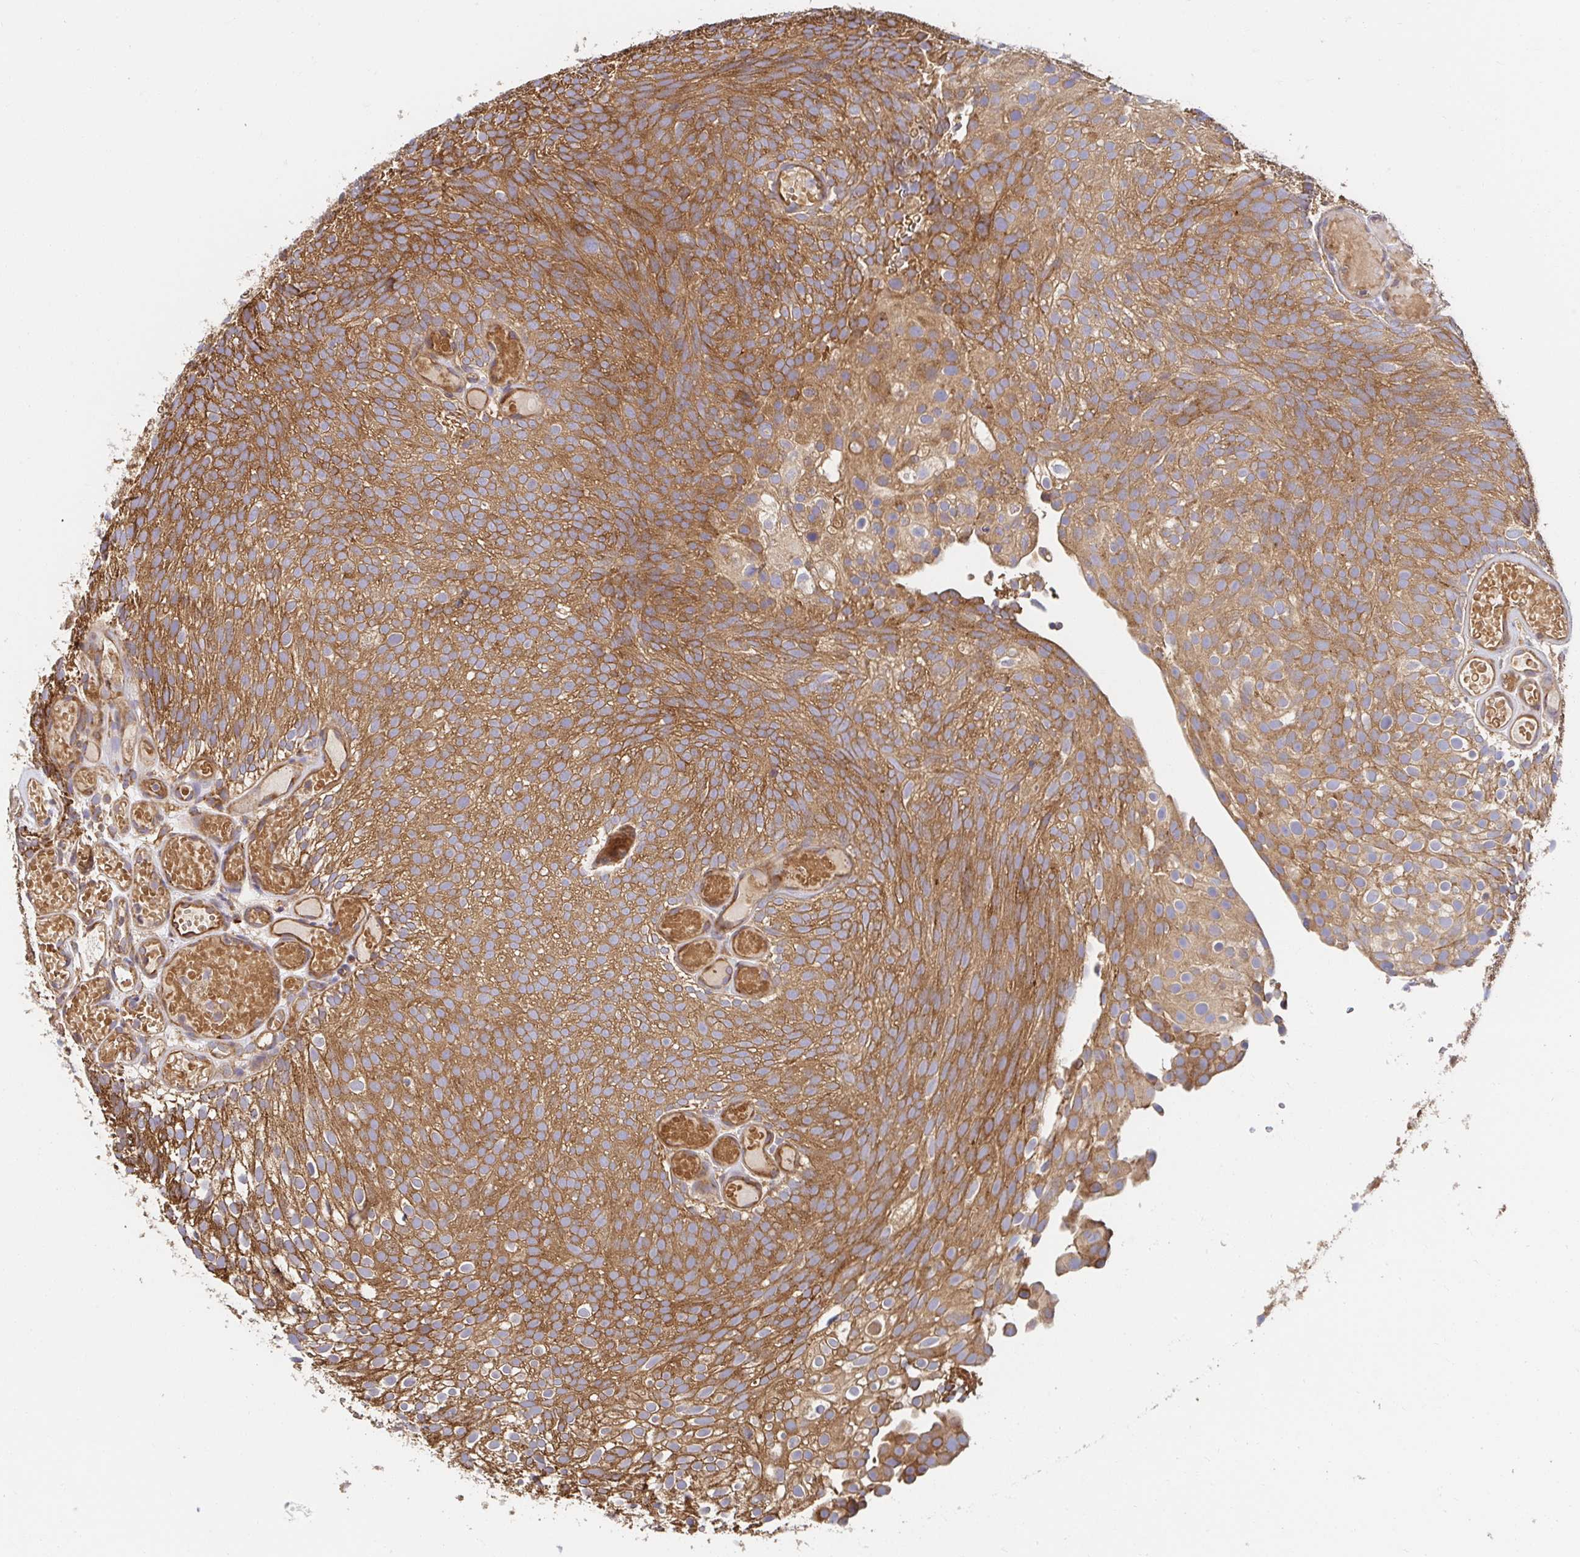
{"staining": {"intensity": "moderate", "quantity": ">75%", "location": "cytoplasmic/membranous"}, "tissue": "urothelial cancer", "cell_type": "Tumor cells", "image_type": "cancer", "snomed": [{"axis": "morphology", "description": "Urothelial carcinoma, Low grade"}, {"axis": "topography", "description": "Urinary bladder"}], "caption": "Protein expression analysis of human urothelial carcinoma (low-grade) reveals moderate cytoplasmic/membranous positivity in about >75% of tumor cells.", "gene": "APBB1", "patient": {"sex": "male", "age": 78}}